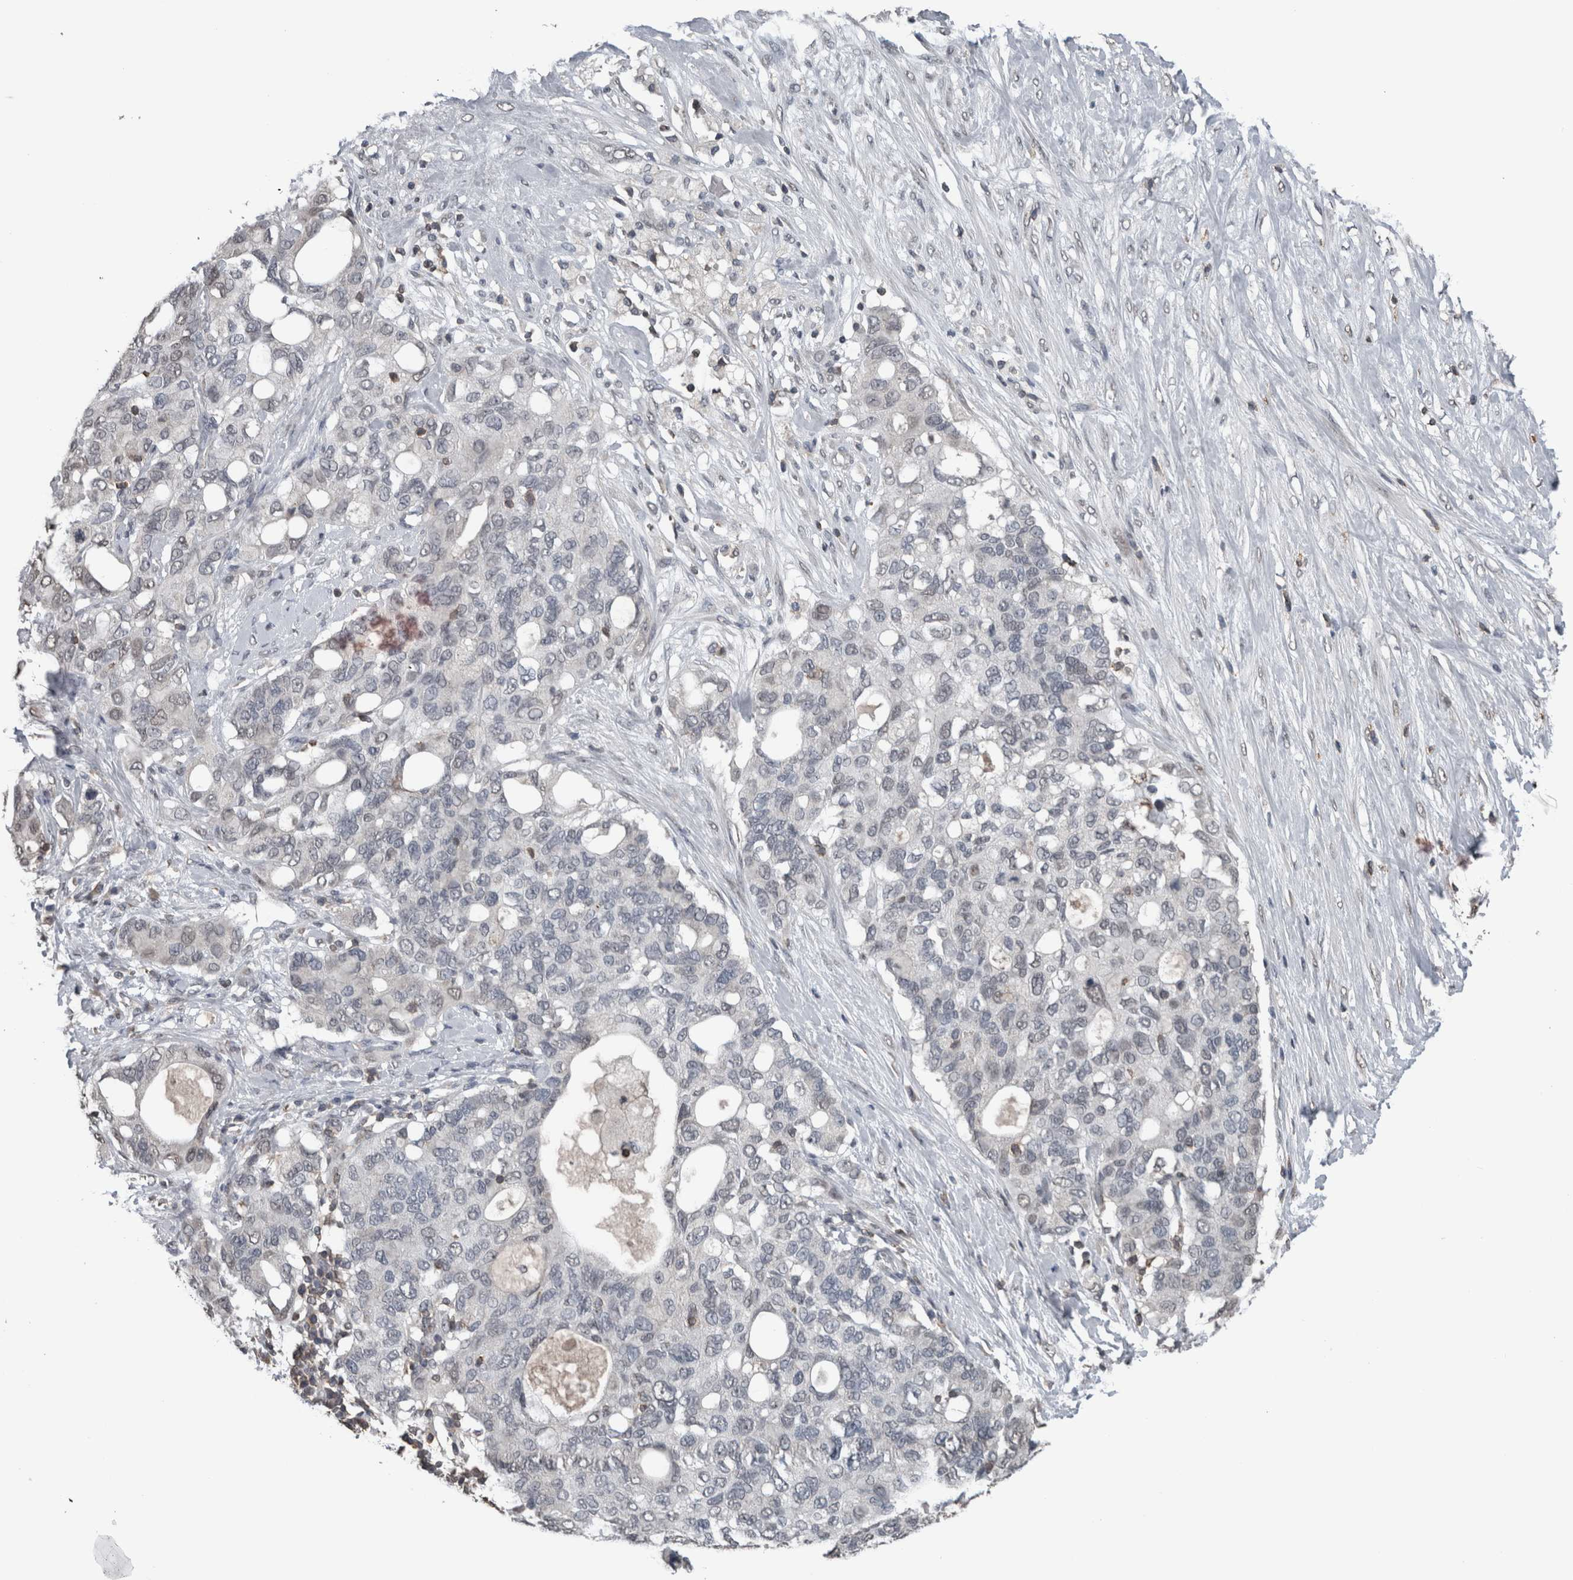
{"staining": {"intensity": "negative", "quantity": "none", "location": "none"}, "tissue": "pancreatic cancer", "cell_type": "Tumor cells", "image_type": "cancer", "snomed": [{"axis": "morphology", "description": "Adenocarcinoma, NOS"}, {"axis": "topography", "description": "Pancreas"}], "caption": "Immunohistochemical staining of pancreatic cancer (adenocarcinoma) exhibits no significant positivity in tumor cells.", "gene": "MAFF", "patient": {"sex": "female", "age": 56}}